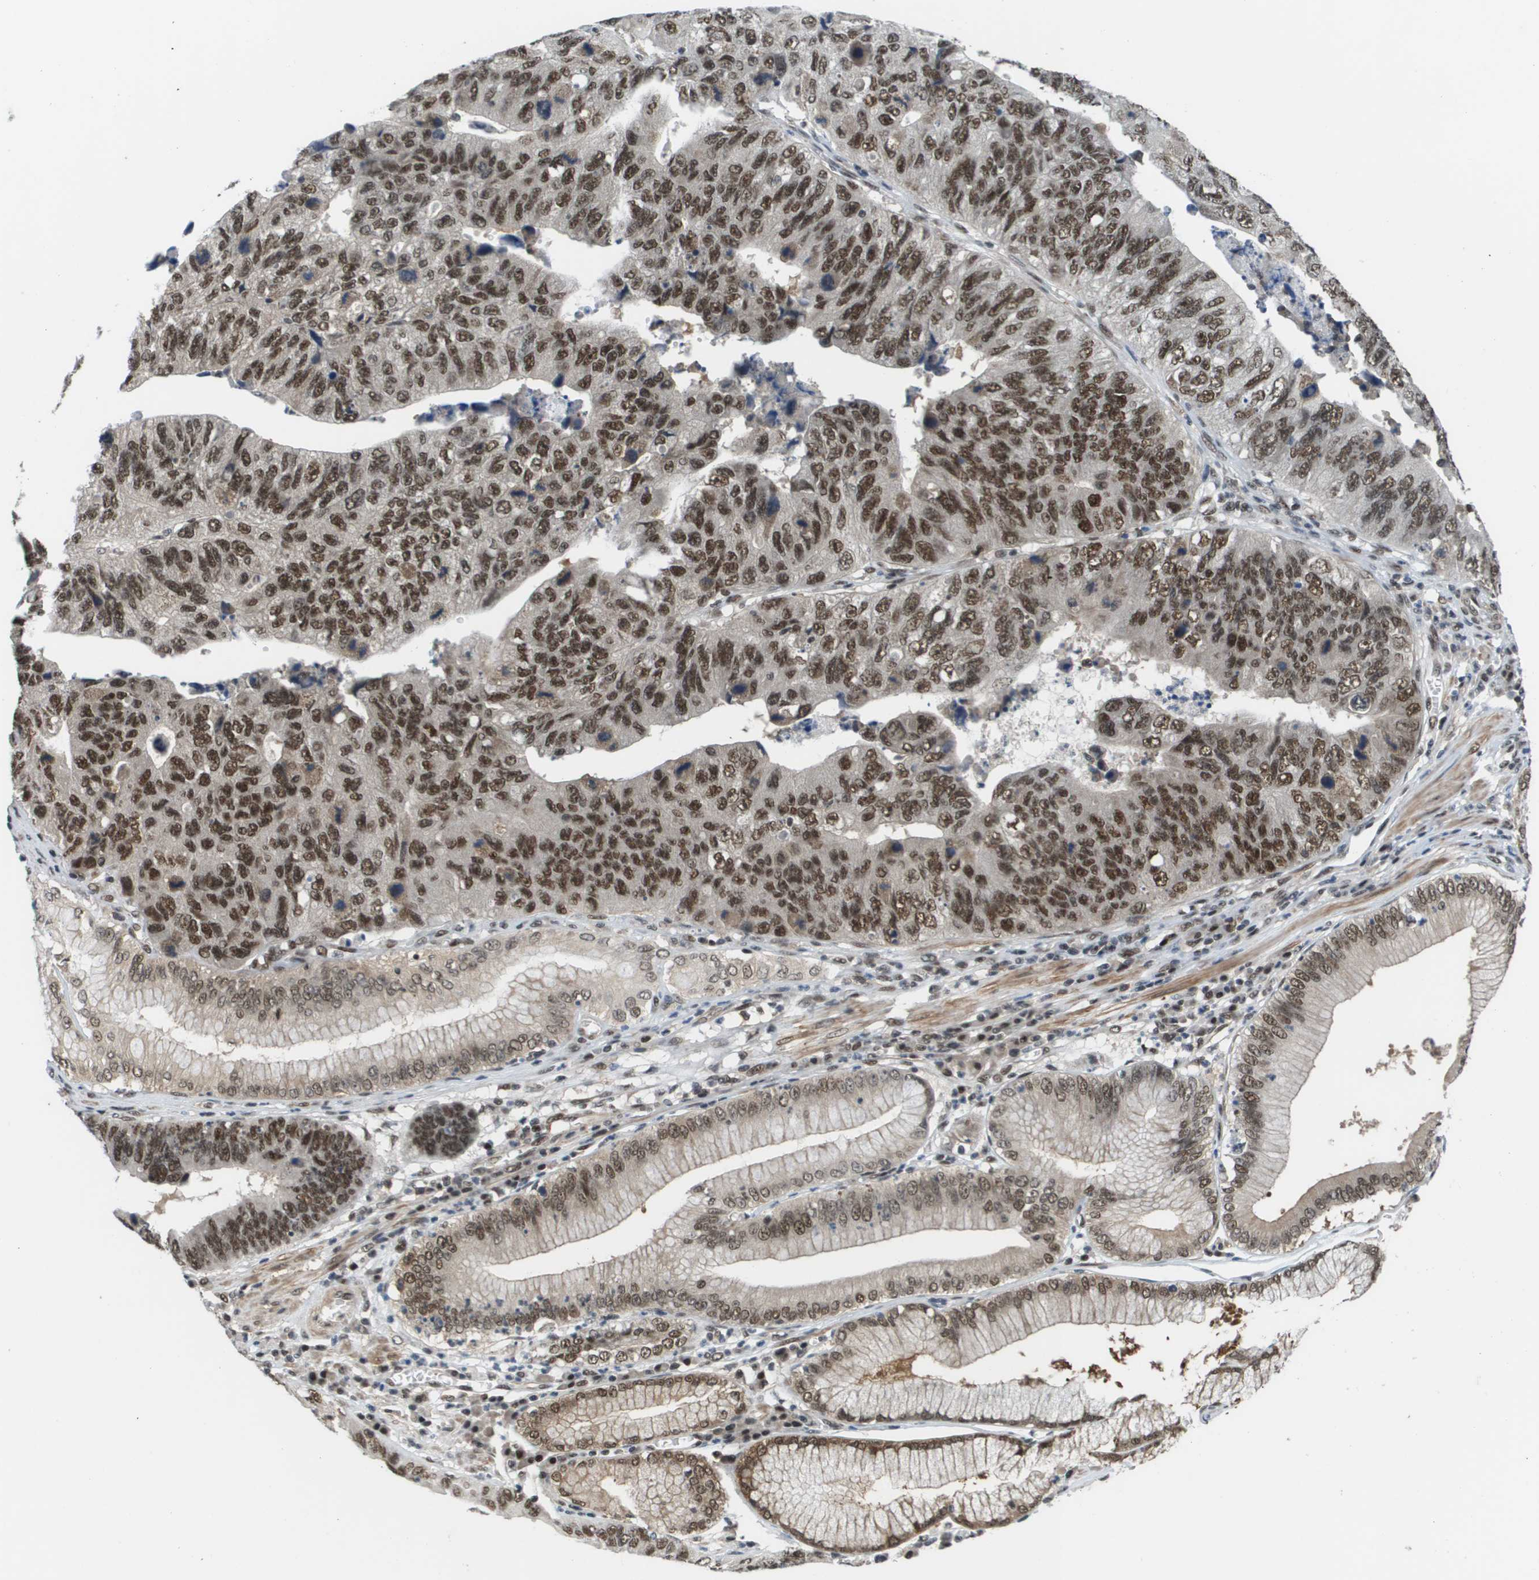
{"staining": {"intensity": "strong", "quantity": ">75%", "location": "nuclear"}, "tissue": "stomach cancer", "cell_type": "Tumor cells", "image_type": "cancer", "snomed": [{"axis": "morphology", "description": "Adenocarcinoma, NOS"}, {"axis": "topography", "description": "Stomach"}], "caption": "DAB immunohistochemical staining of human stomach adenocarcinoma exhibits strong nuclear protein expression in about >75% of tumor cells. (Stains: DAB in brown, nuclei in blue, Microscopy: brightfield microscopy at high magnification).", "gene": "PRCC", "patient": {"sex": "male", "age": 59}}